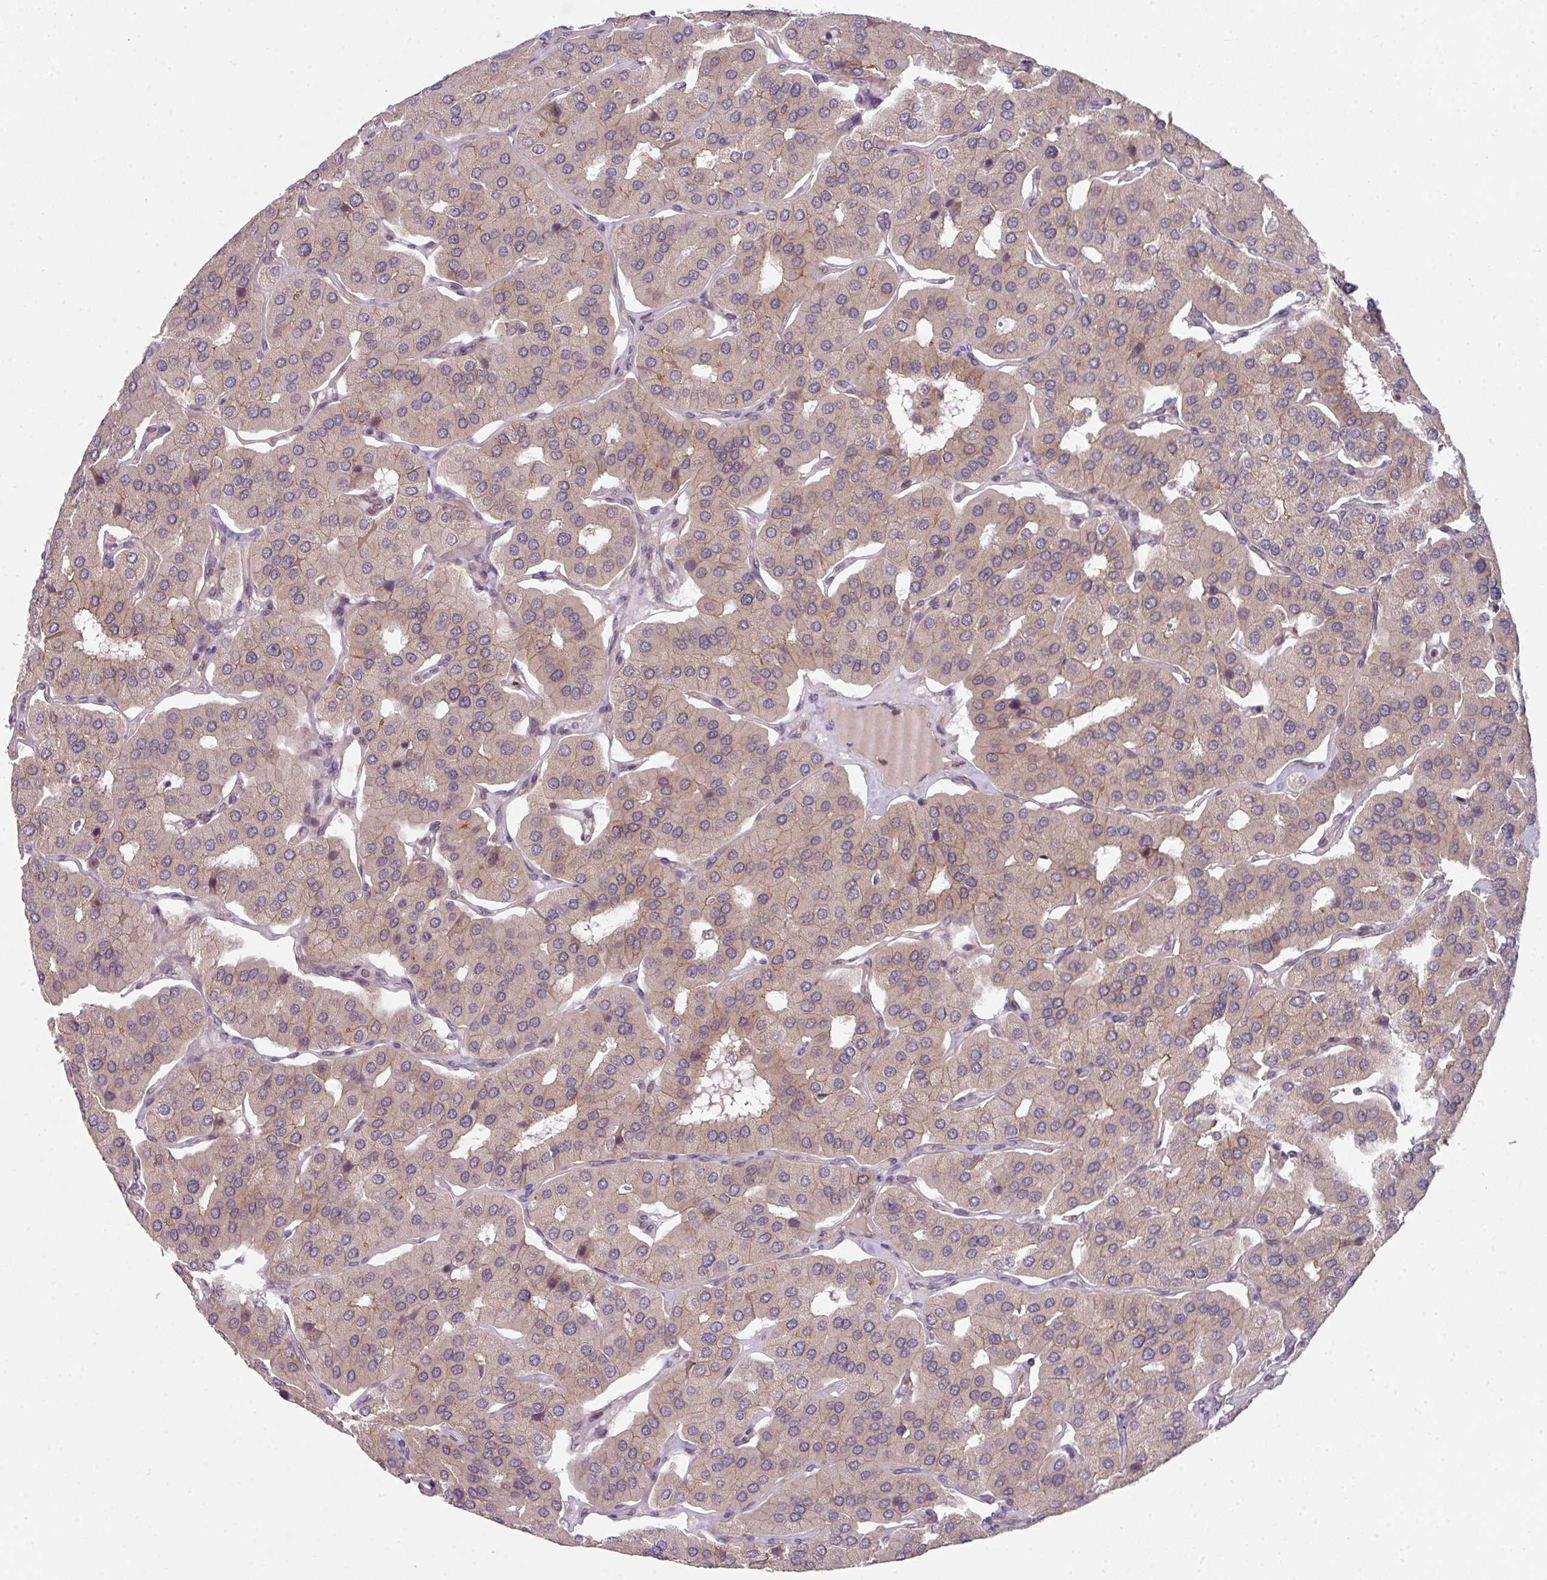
{"staining": {"intensity": "weak", "quantity": "25%-75%", "location": "cytoplasmic/membranous"}, "tissue": "parathyroid gland", "cell_type": "Glandular cells", "image_type": "normal", "snomed": [{"axis": "morphology", "description": "Normal tissue, NOS"}, {"axis": "morphology", "description": "Adenoma, NOS"}, {"axis": "topography", "description": "Parathyroid gland"}], "caption": "High-power microscopy captured an immunohistochemistry (IHC) histopathology image of benign parathyroid gland, revealing weak cytoplasmic/membranous positivity in about 25%-75% of glandular cells. (brown staining indicates protein expression, while blue staining denotes nuclei).", "gene": "CAMLG", "patient": {"sex": "female", "age": 86}}